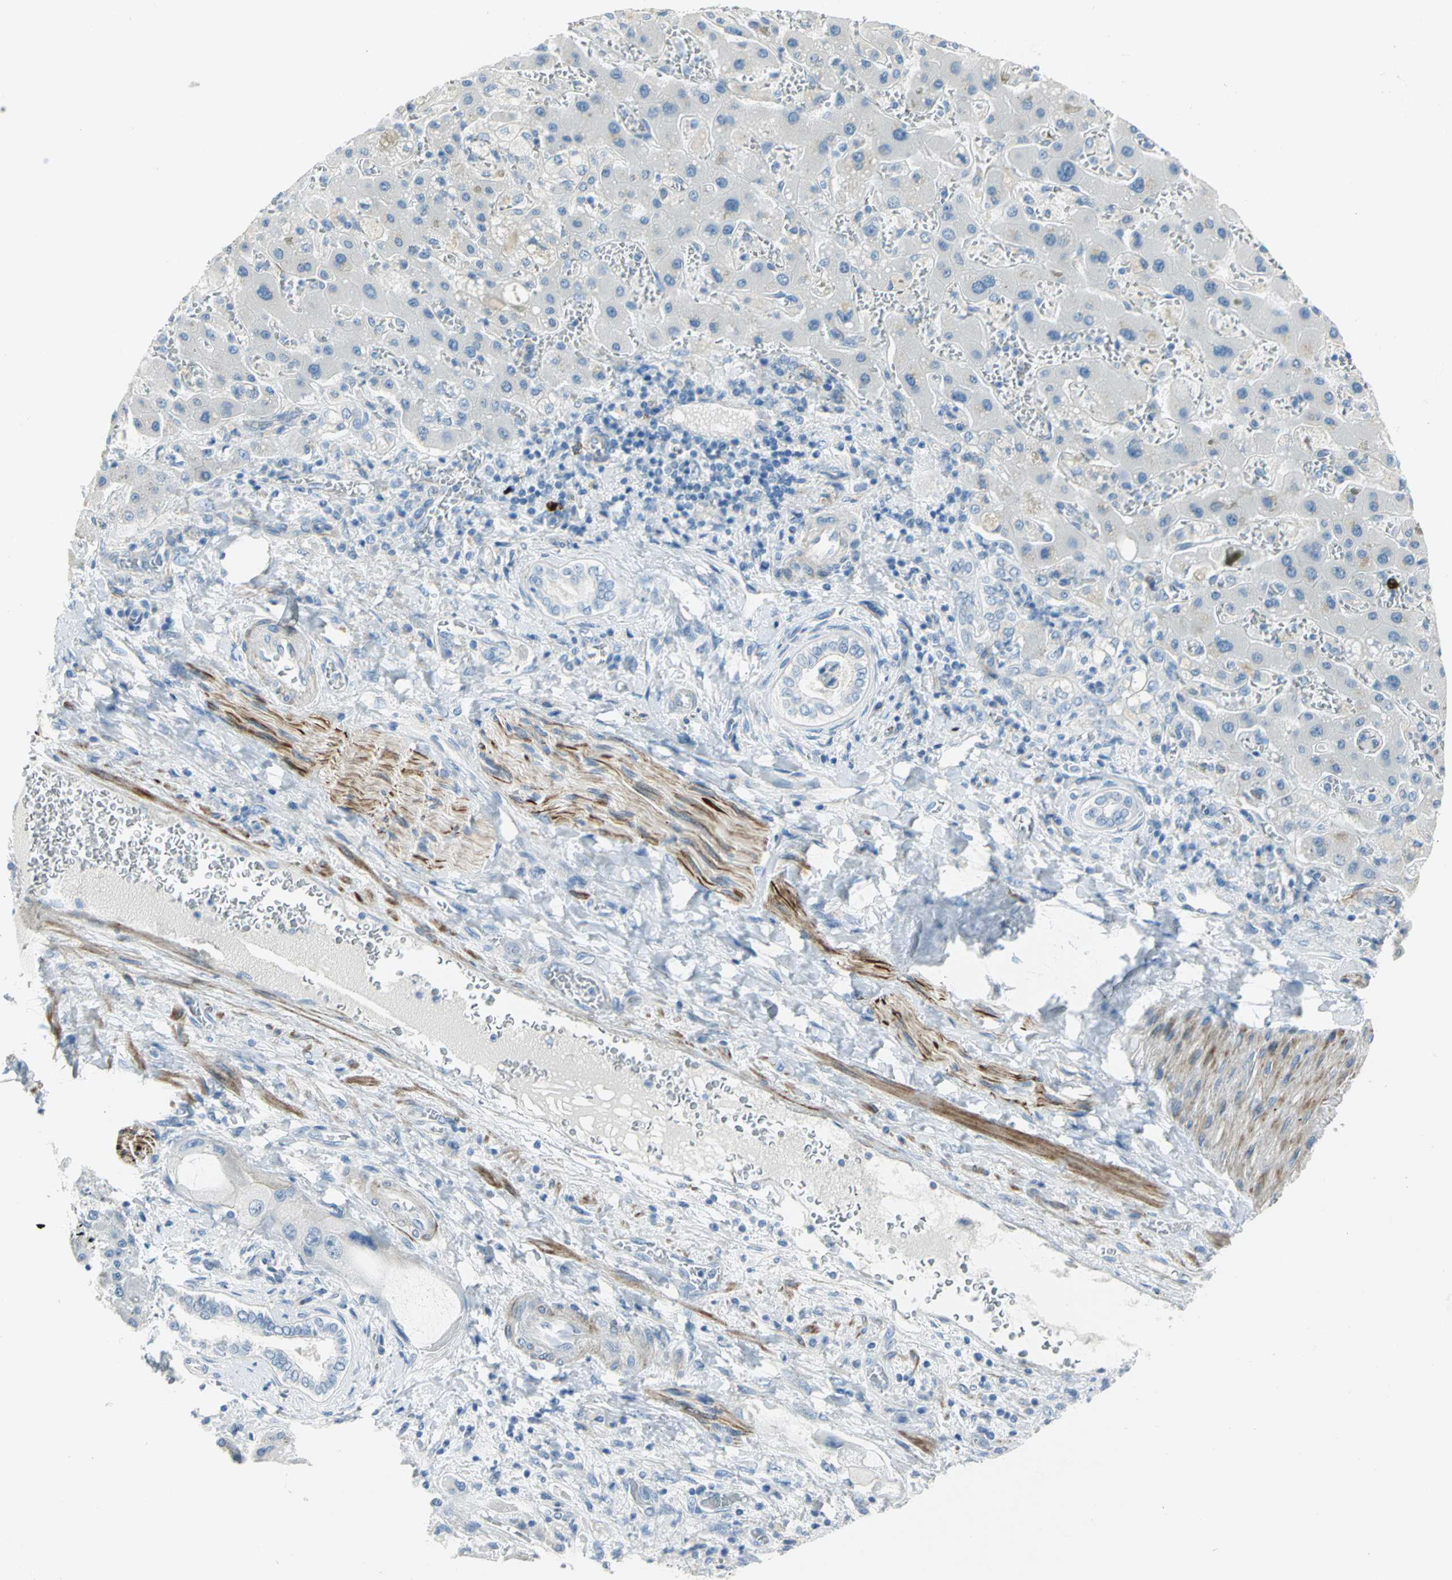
{"staining": {"intensity": "negative", "quantity": "none", "location": "none"}, "tissue": "liver cancer", "cell_type": "Tumor cells", "image_type": "cancer", "snomed": [{"axis": "morphology", "description": "Cholangiocarcinoma"}, {"axis": "topography", "description": "Liver"}], "caption": "An immunohistochemistry image of cholangiocarcinoma (liver) is shown. There is no staining in tumor cells of cholangiocarcinoma (liver).", "gene": "ALOX15", "patient": {"sex": "male", "age": 50}}